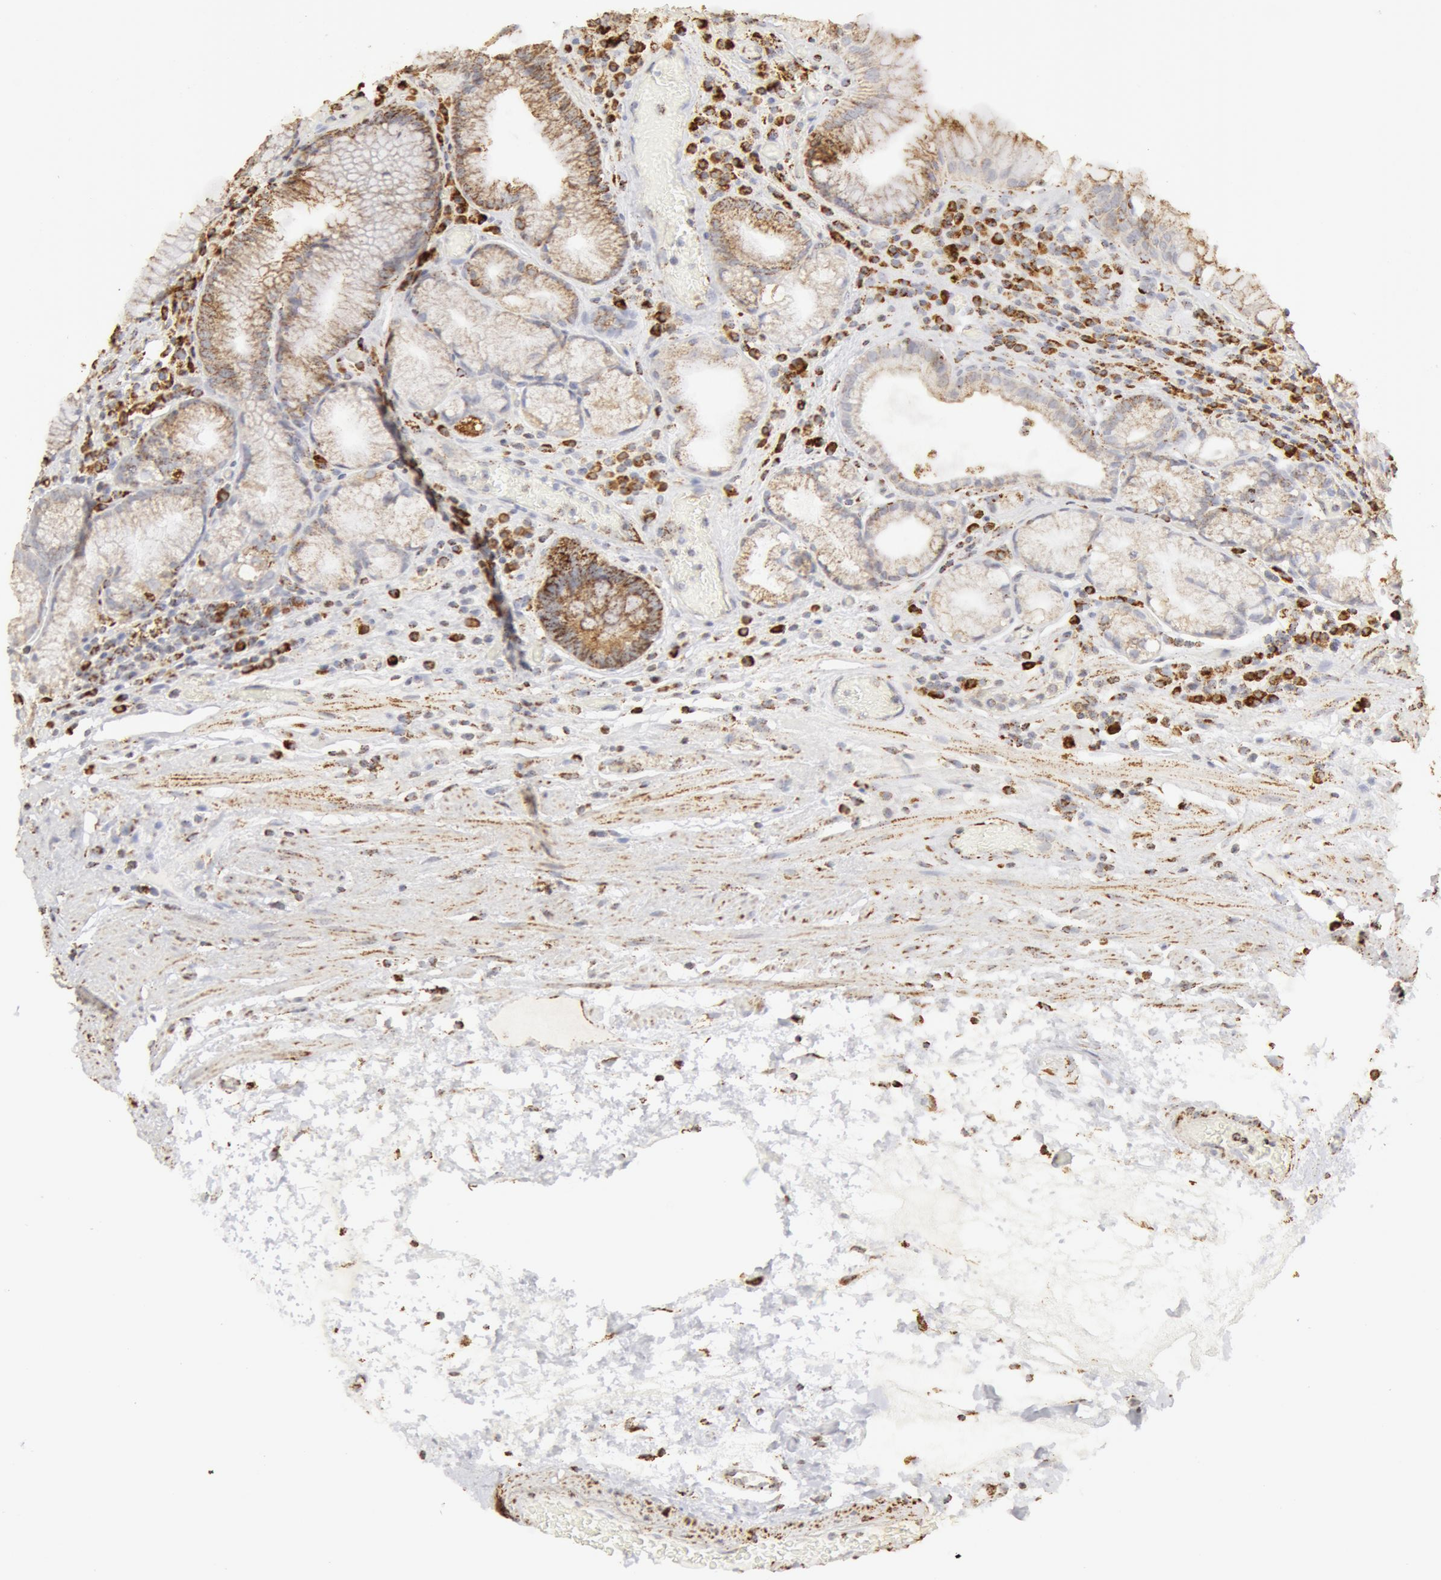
{"staining": {"intensity": "strong", "quantity": ">75%", "location": "cytoplasmic/membranous"}, "tissue": "stomach", "cell_type": "Glandular cells", "image_type": "normal", "snomed": [{"axis": "morphology", "description": "Normal tissue, NOS"}, {"axis": "topography", "description": "Stomach, lower"}, {"axis": "topography", "description": "Duodenum"}], "caption": "Immunohistochemistry (DAB) staining of unremarkable human stomach reveals strong cytoplasmic/membranous protein expression in about >75% of glandular cells.", "gene": "ATP5F1B", "patient": {"sex": "male", "age": 84}}